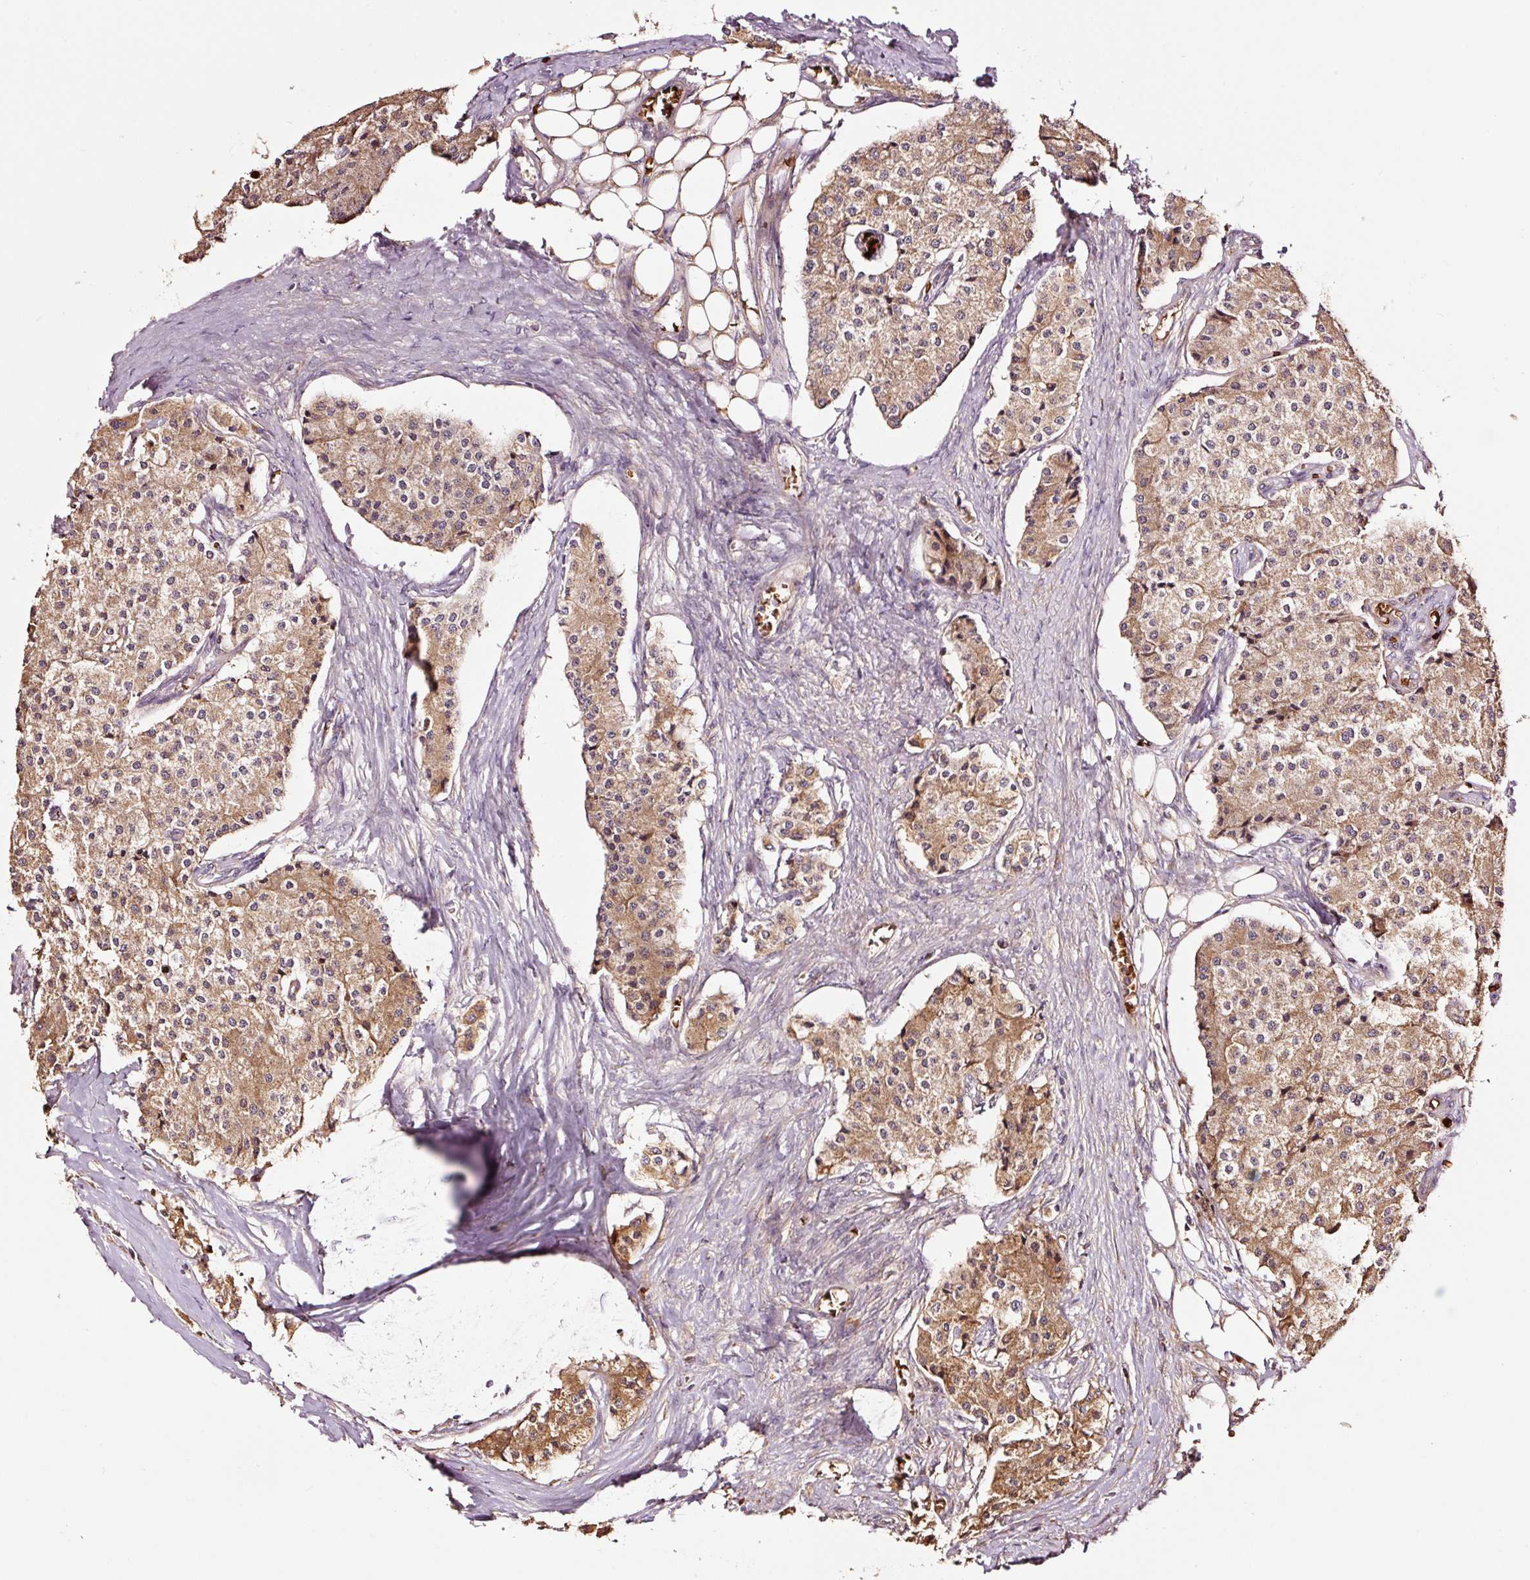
{"staining": {"intensity": "moderate", "quantity": ">75%", "location": "cytoplasmic/membranous"}, "tissue": "carcinoid", "cell_type": "Tumor cells", "image_type": "cancer", "snomed": [{"axis": "morphology", "description": "Carcinoid, malignant, NOS"}, {"axis": "topography", "description": "Colon"}], "caption": "Malignant carcinoid stained with DAB IHC demonstrates medium levels of moderate cytoplasmic/membranous staining in about >75% of tumor cells.", "gene": "PGLYRP2", "patient": {"sex": "female", "age": 52}}